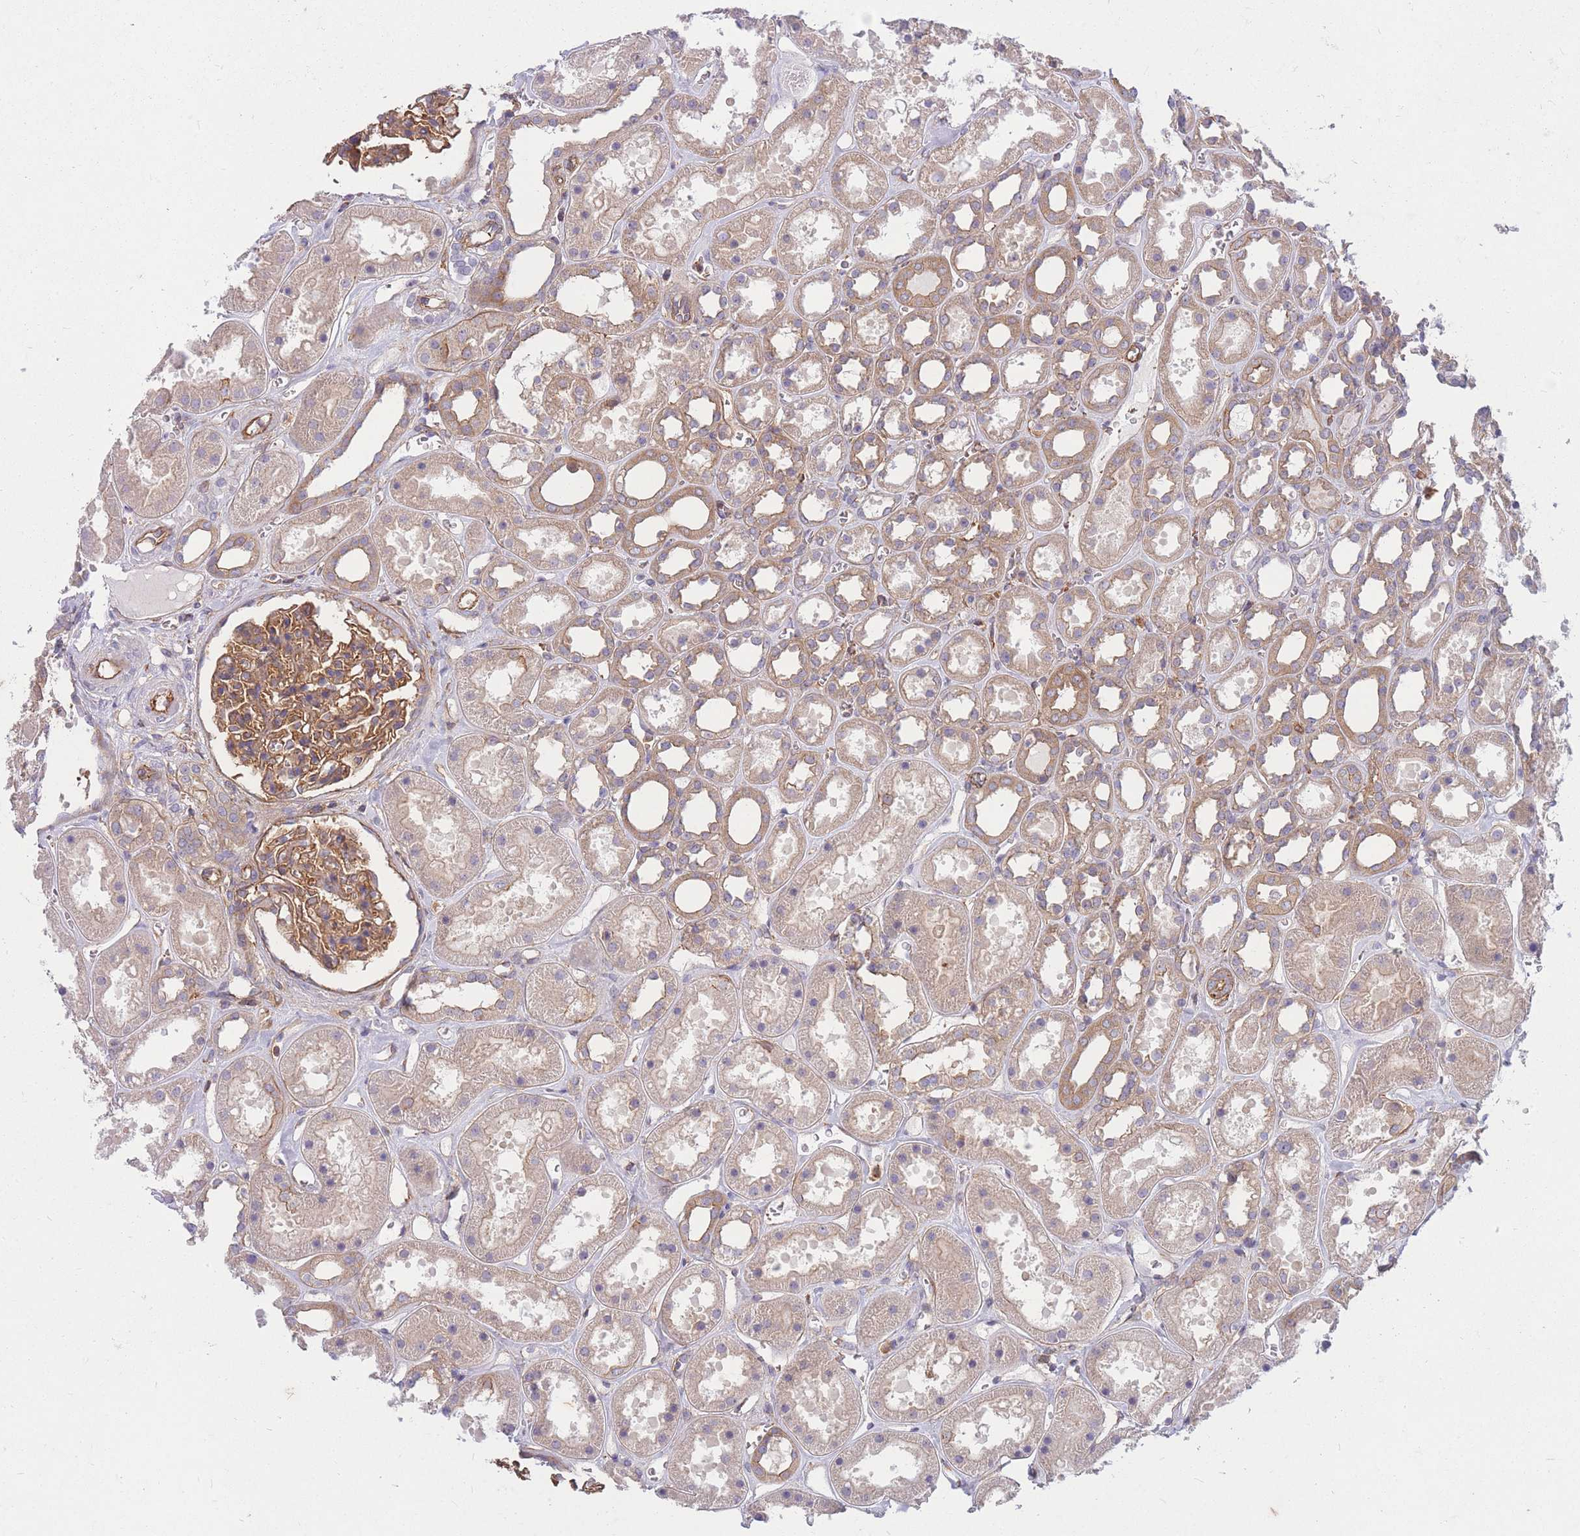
{"staining": {"intensity": "strong", "quantity": ">75%", "location": "cytoplasmic/membranous"}, "tissue": "kidney", "cell_type": "Cells in glomeruli", "image_type": "normal", "snomed": [{"axis": "morphology", "description": "Normal tissue, NOS"}, {"axis": "topography", "description": "Kidney"}], "caption": "The micrograph demonstrates staining of unremarkable kidney, revealing strong cytoplasmic/membranous protein staining (brown color) within cells in glomeruli. The staining was performed using DAB to visualize the protein expression in brown, while the nuclei were stained in blue with hematoxylin (Magnification: 20x).", "gene": "GGA1", "patient": {"sex": "female", "age": 41}}